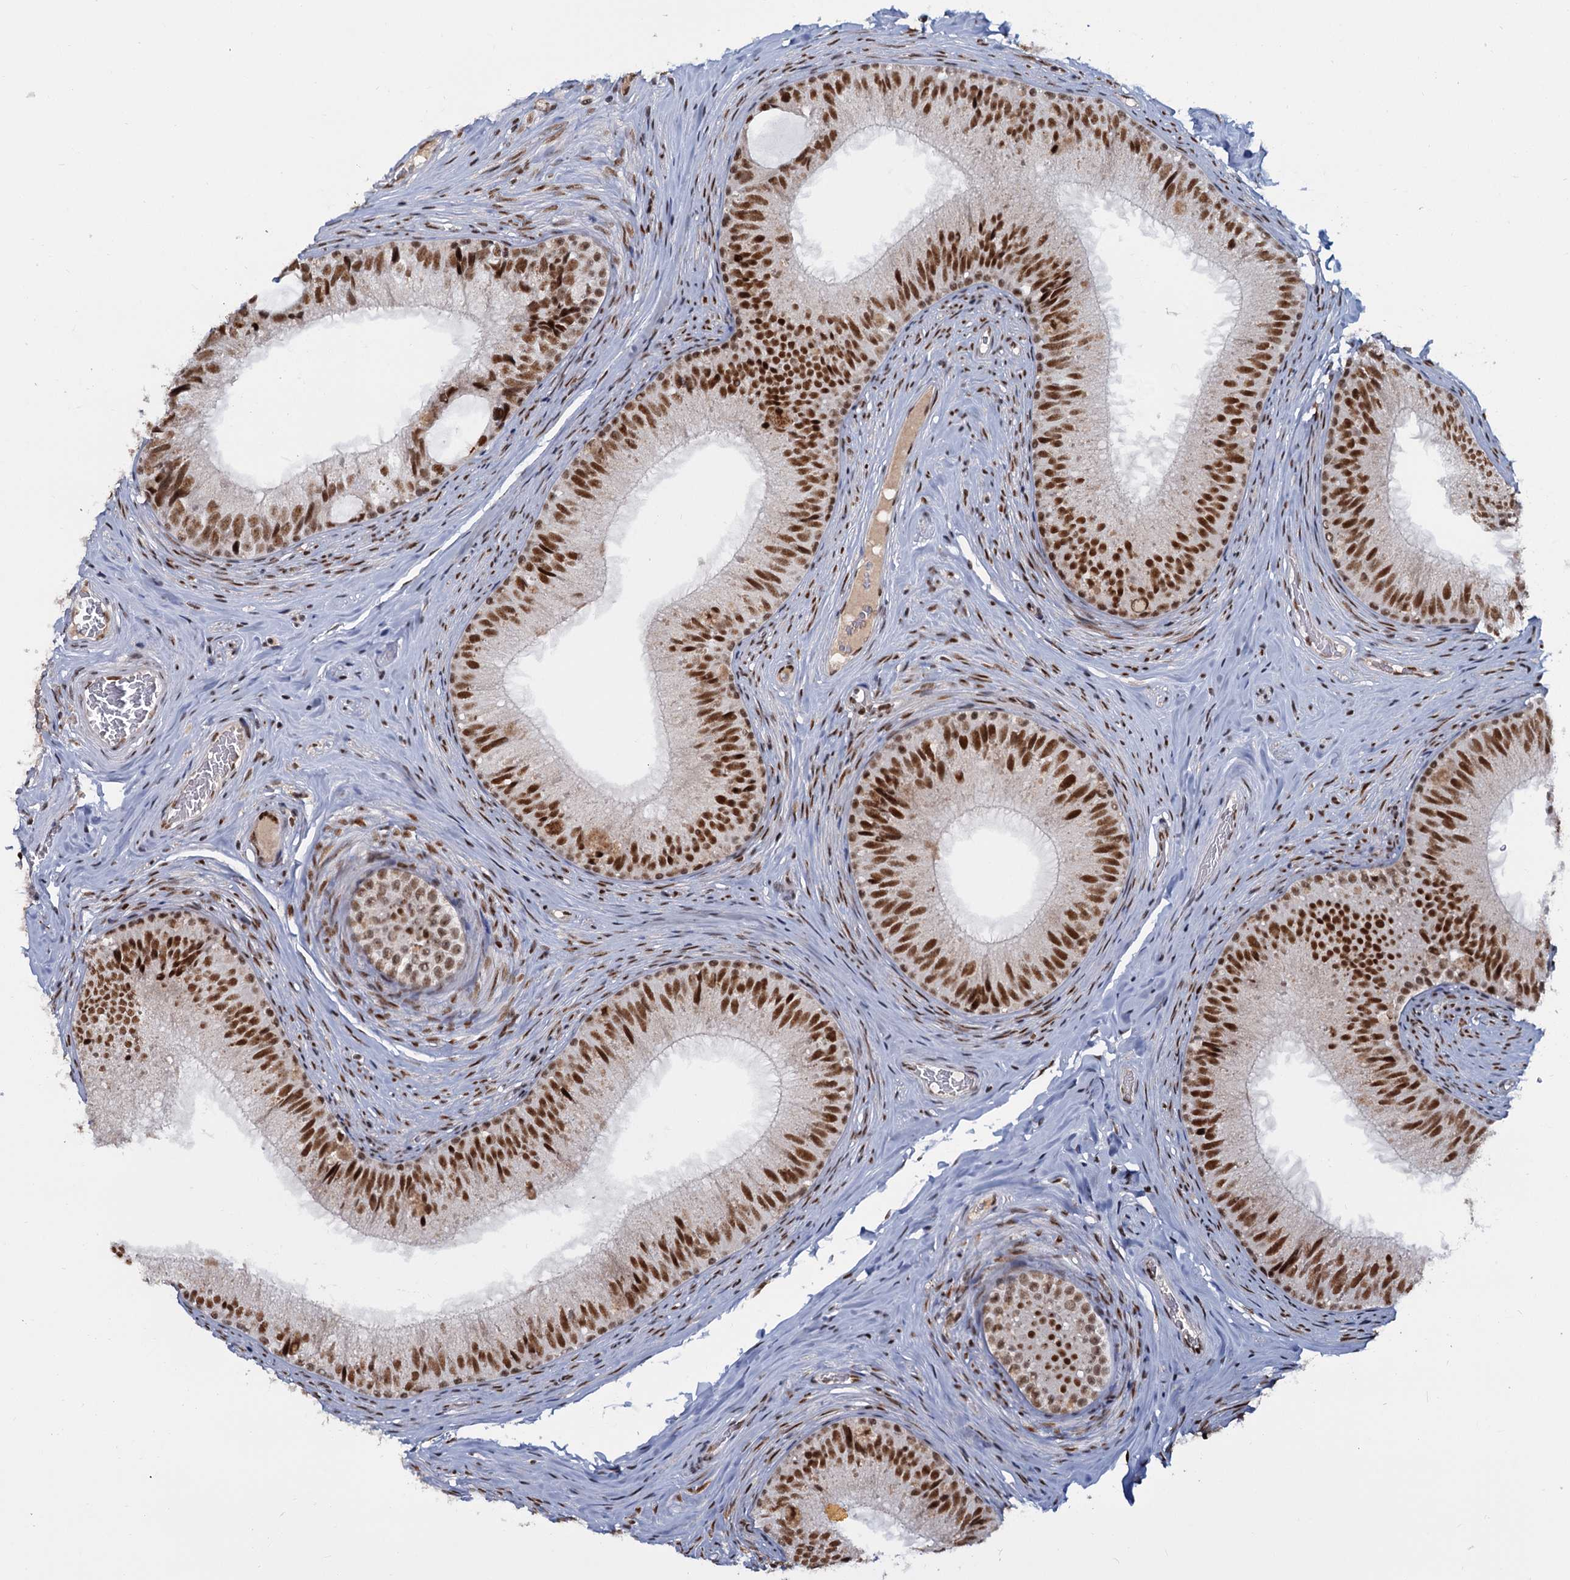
{"staining": {"intensity": "strong", "quantity": ">75%", "location": "nuclear"}, "tissue": "epididymis", "cell_type": "Glandular cells", "image_type": "normal", "snomed": [{"axis": "morphology", "description": "Normal tissue, NOS"}, {"axis": "topography", "description": "Epididymis"}], "caption": "Protein expression analysis of benign epididymis displays strong nuclear expression in about >75% of glandular cells.", "gene": "WBP4", "patient": {"sex": "male", "age": 34}}